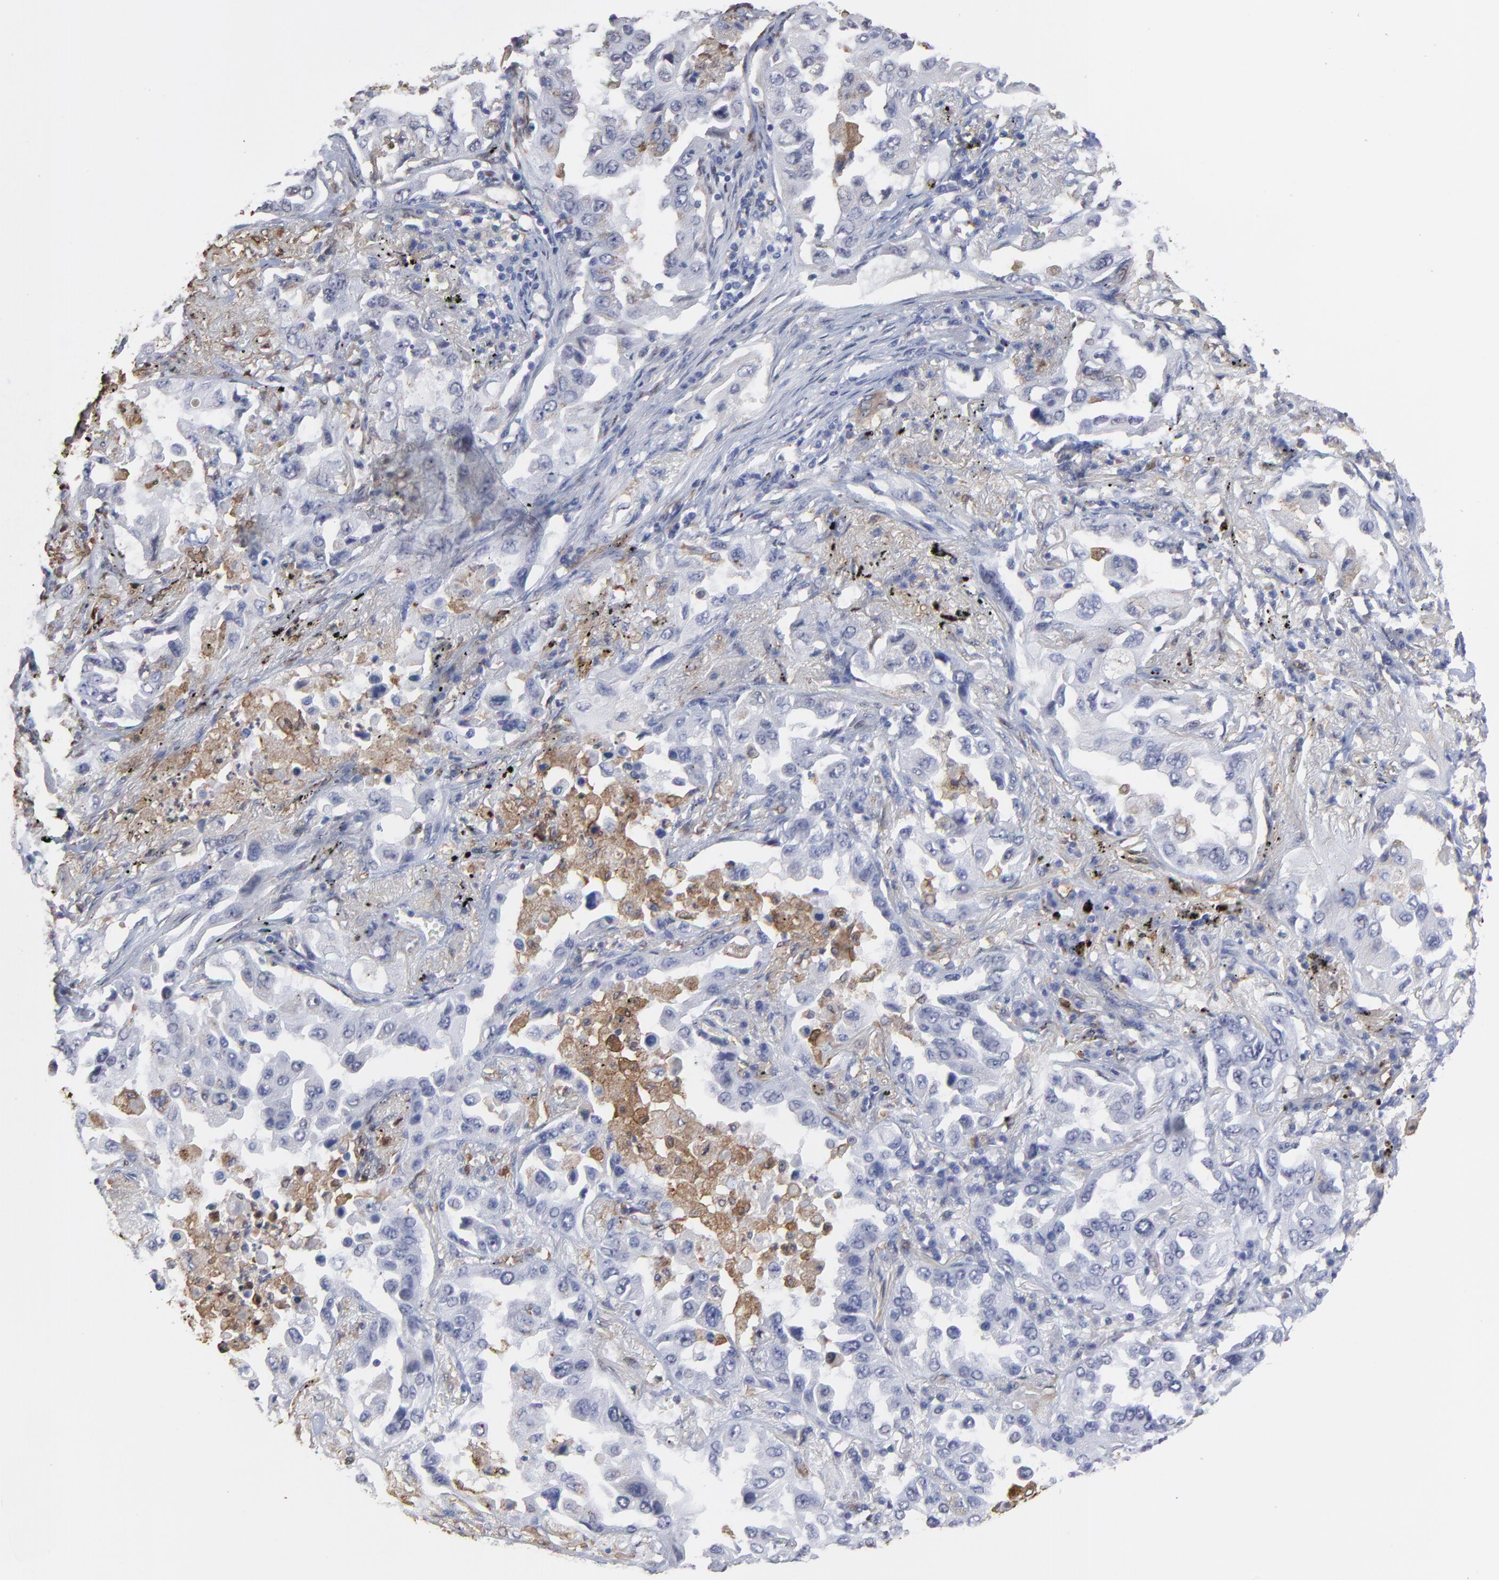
{"staining": {"intensity": "moderate", "quantity": "<25%", "location": "cytoplasmic/membranous"}, "tissue": "lung cancer", "cell_type": "Tumor cells", "image_type": "cancer", "snomed": [{"axis": "morphology", "description": "Adenocarcinoma, NOS"}, {"axis": "topography", "description": "Lung"}], "caption": "The micrograph displays a brown stain indicating the presence of a protein in the cytoplasmic/membranous of tumor cells in lung cancer.", "gene": "SMARCA1", "patient": {"sex": "female", "age": 65}}